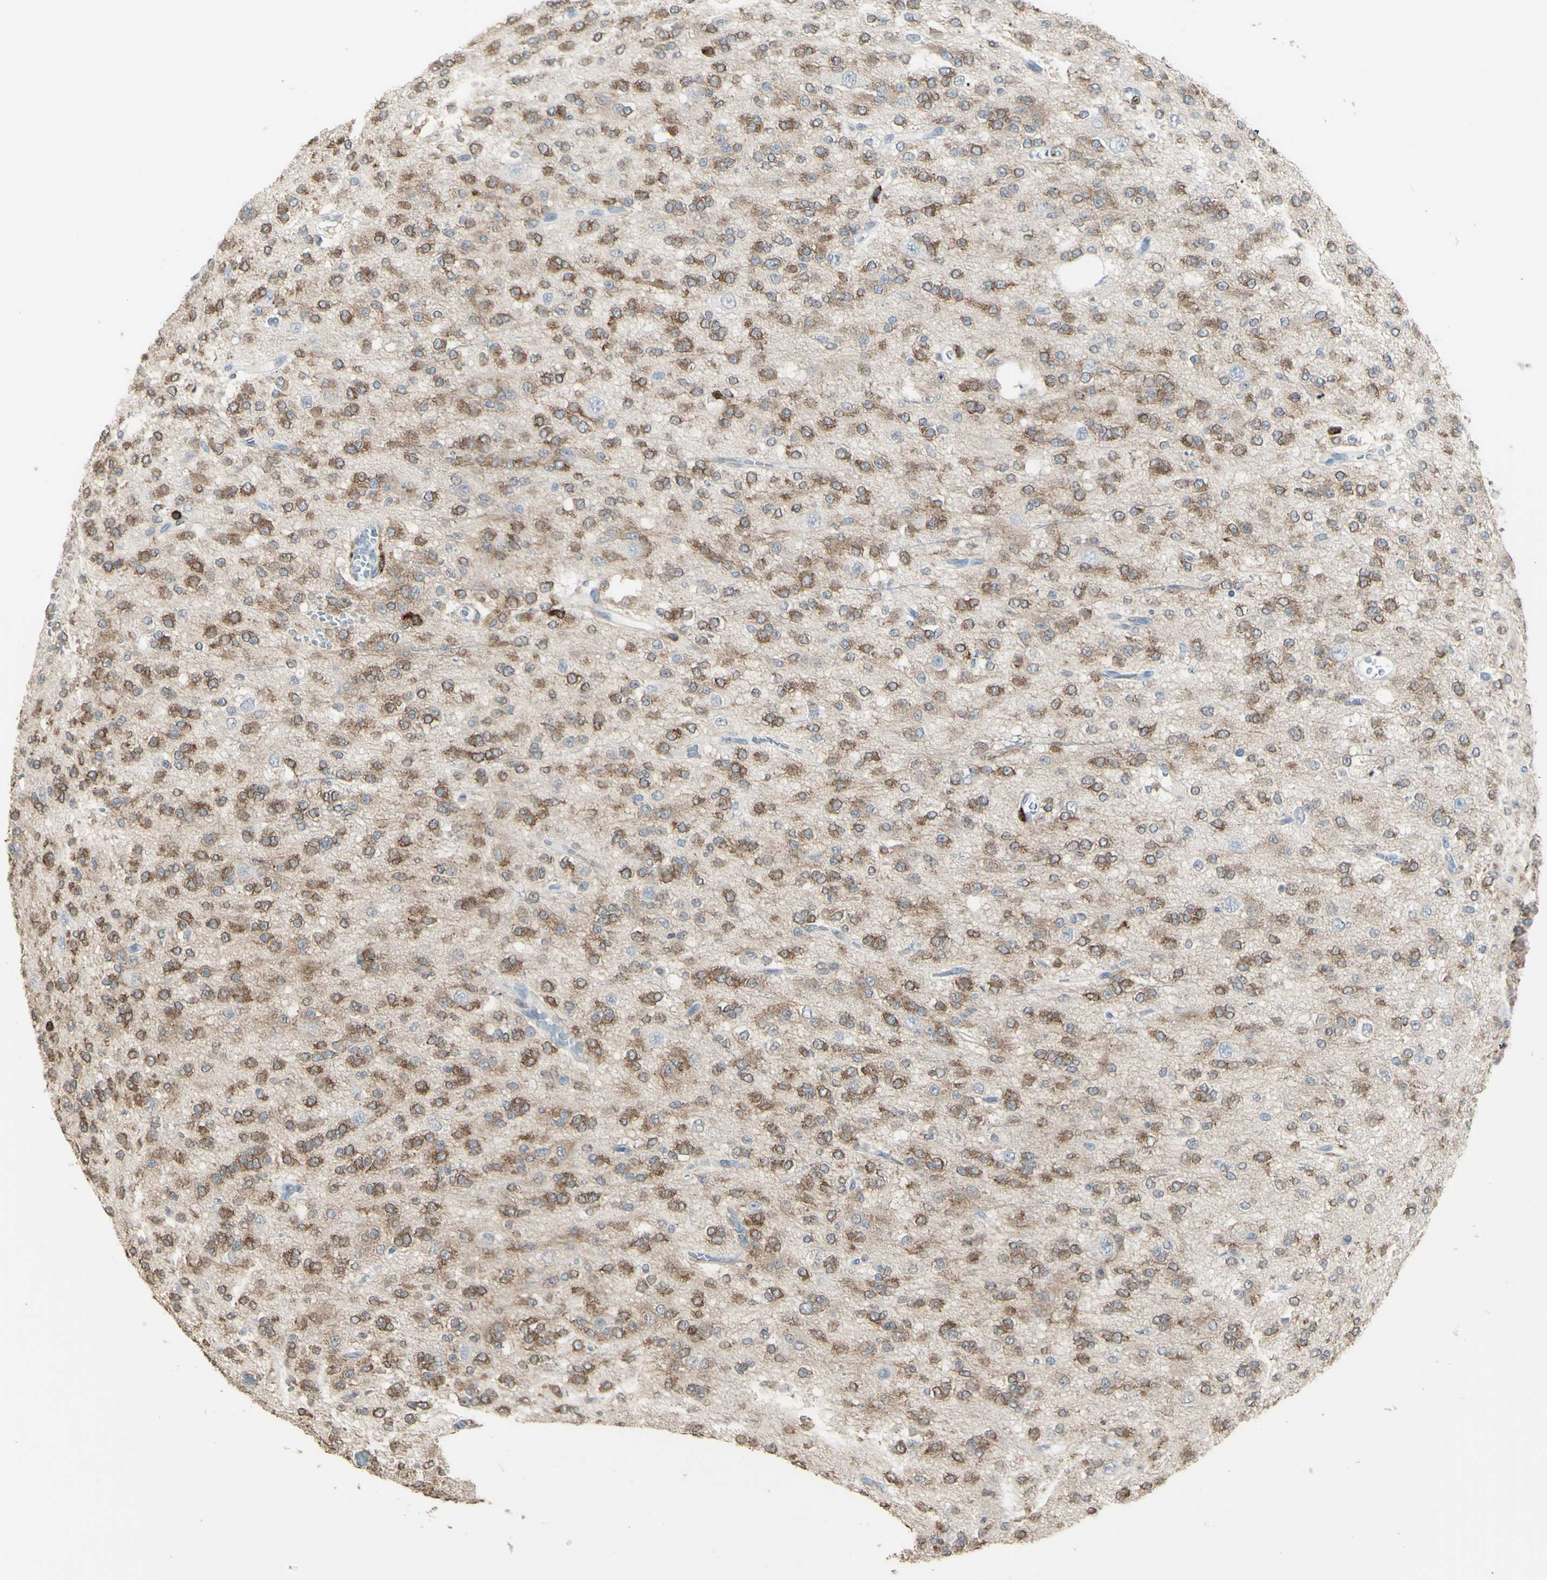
{"staining": {"intensity": "moderate", "quantity": "25%-75%", "location": "cytoplasmic/membranous"}, "tissue": "glioma", "cell_type": "Tumor cells", "image_type": "cancer", "snomed": [{"axis": "morphology", "description": "Glioma, malignant, Low grade"}, {"axis": "topography", "description": "Brain"}], "caption": "IHC of human low-grade glioma (malignant) exhibits medium levels of moderate cytoplasmic/membranous expression in about 25%-75% of tumor cells. The protein is shown in brown color, while the nuclei are stained blue.", "gene": "PSTPIP1", "patient": {"sex": "male", "age": 38}}